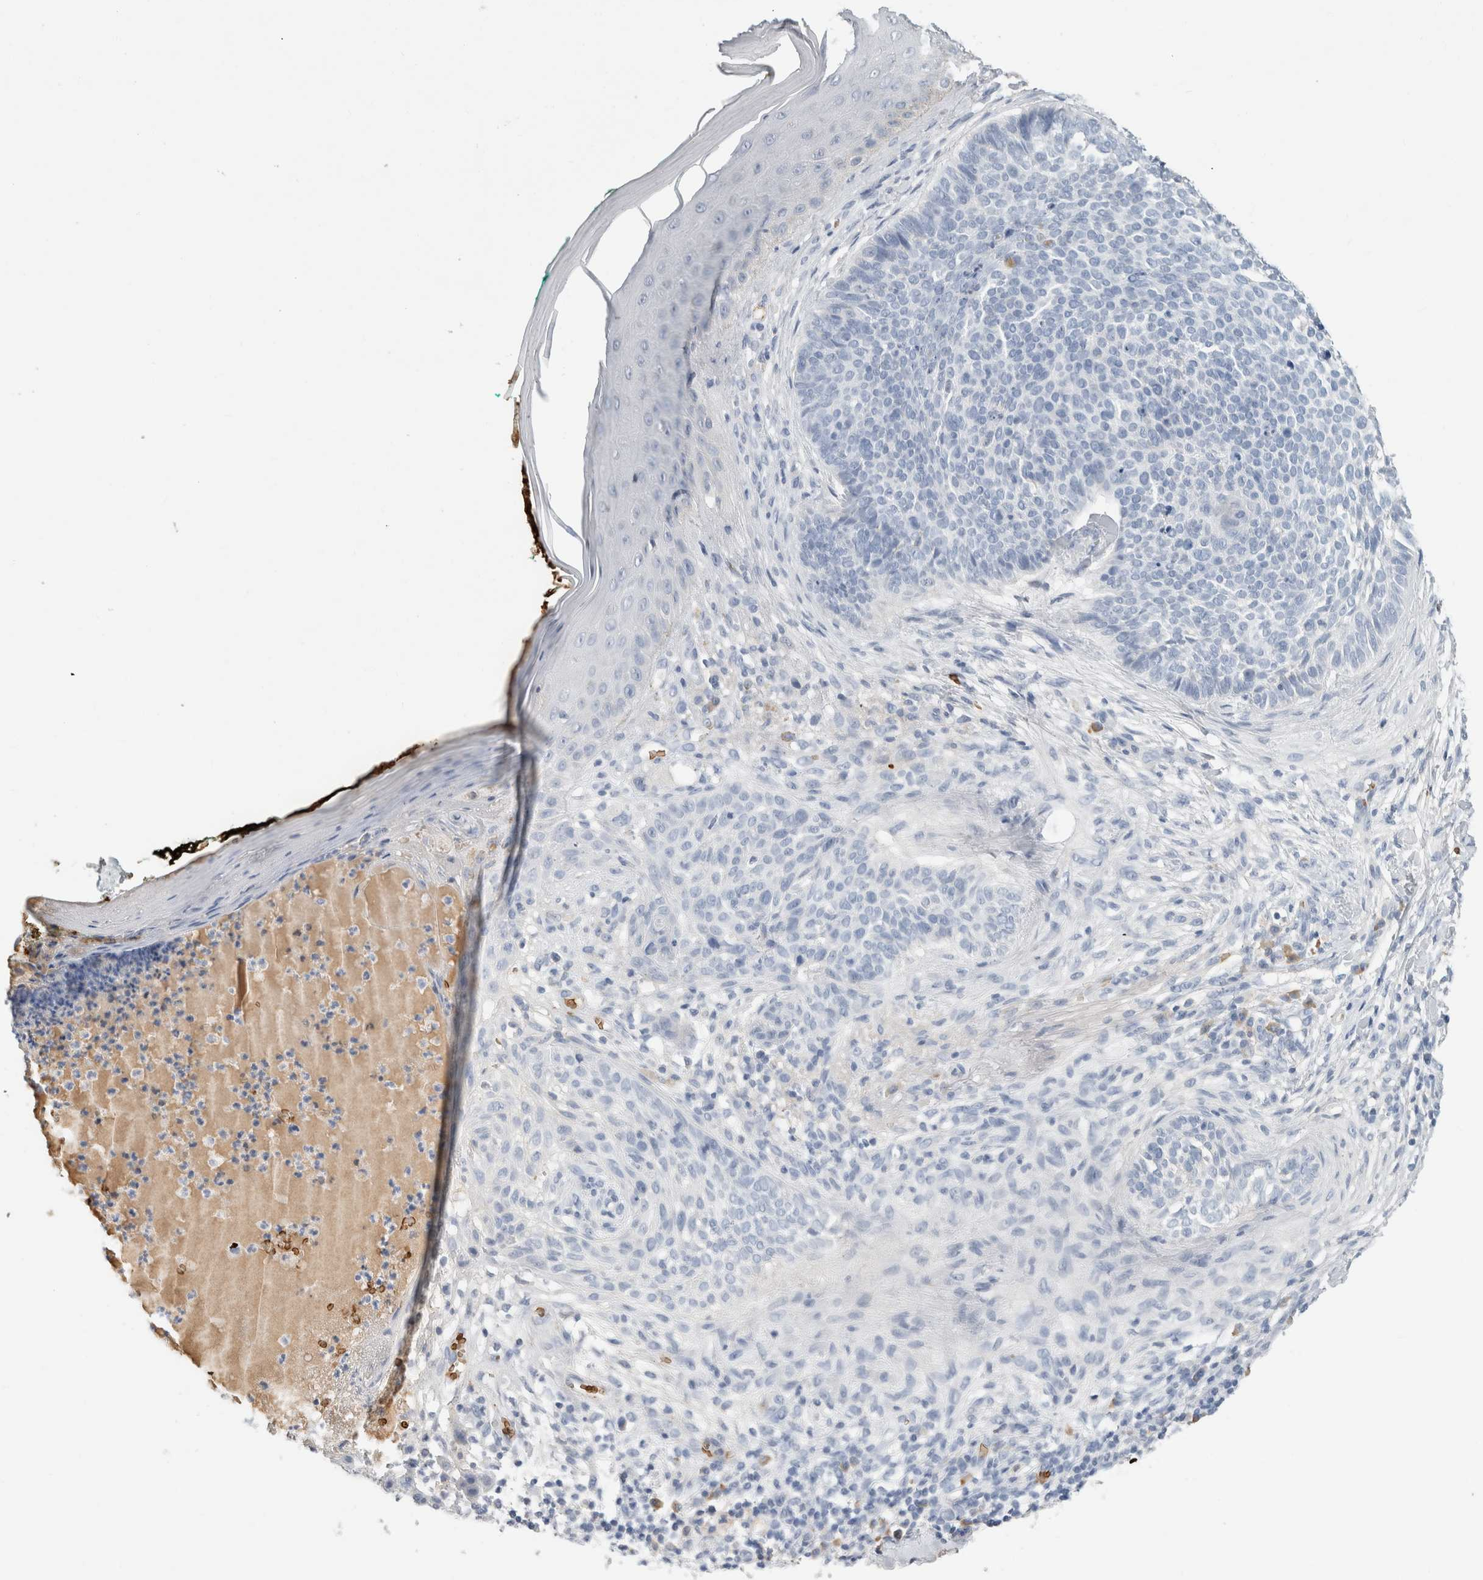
{"staining": {"intensity": "negative", "quantity": "none", "location": "none"}, "tissue": "skin cancer", "cell_type": "Tumor cells", "image_type": "cancer", "snomed": [{"axis": "morphology", "description": "Normal tissue, NOS"}, {"axis": "morphology", "description": "Basal cell carcinoma"}, {"axis": "topography", "description": "Skin"}], "caption": "High power microscopy micrograph of an immunohistochemistry (IHC) micrograph of skin cancer, revealing no significant expression in tumor cells.", "gene": "CA1", "patient": {"sex": "male", "age": 67}}